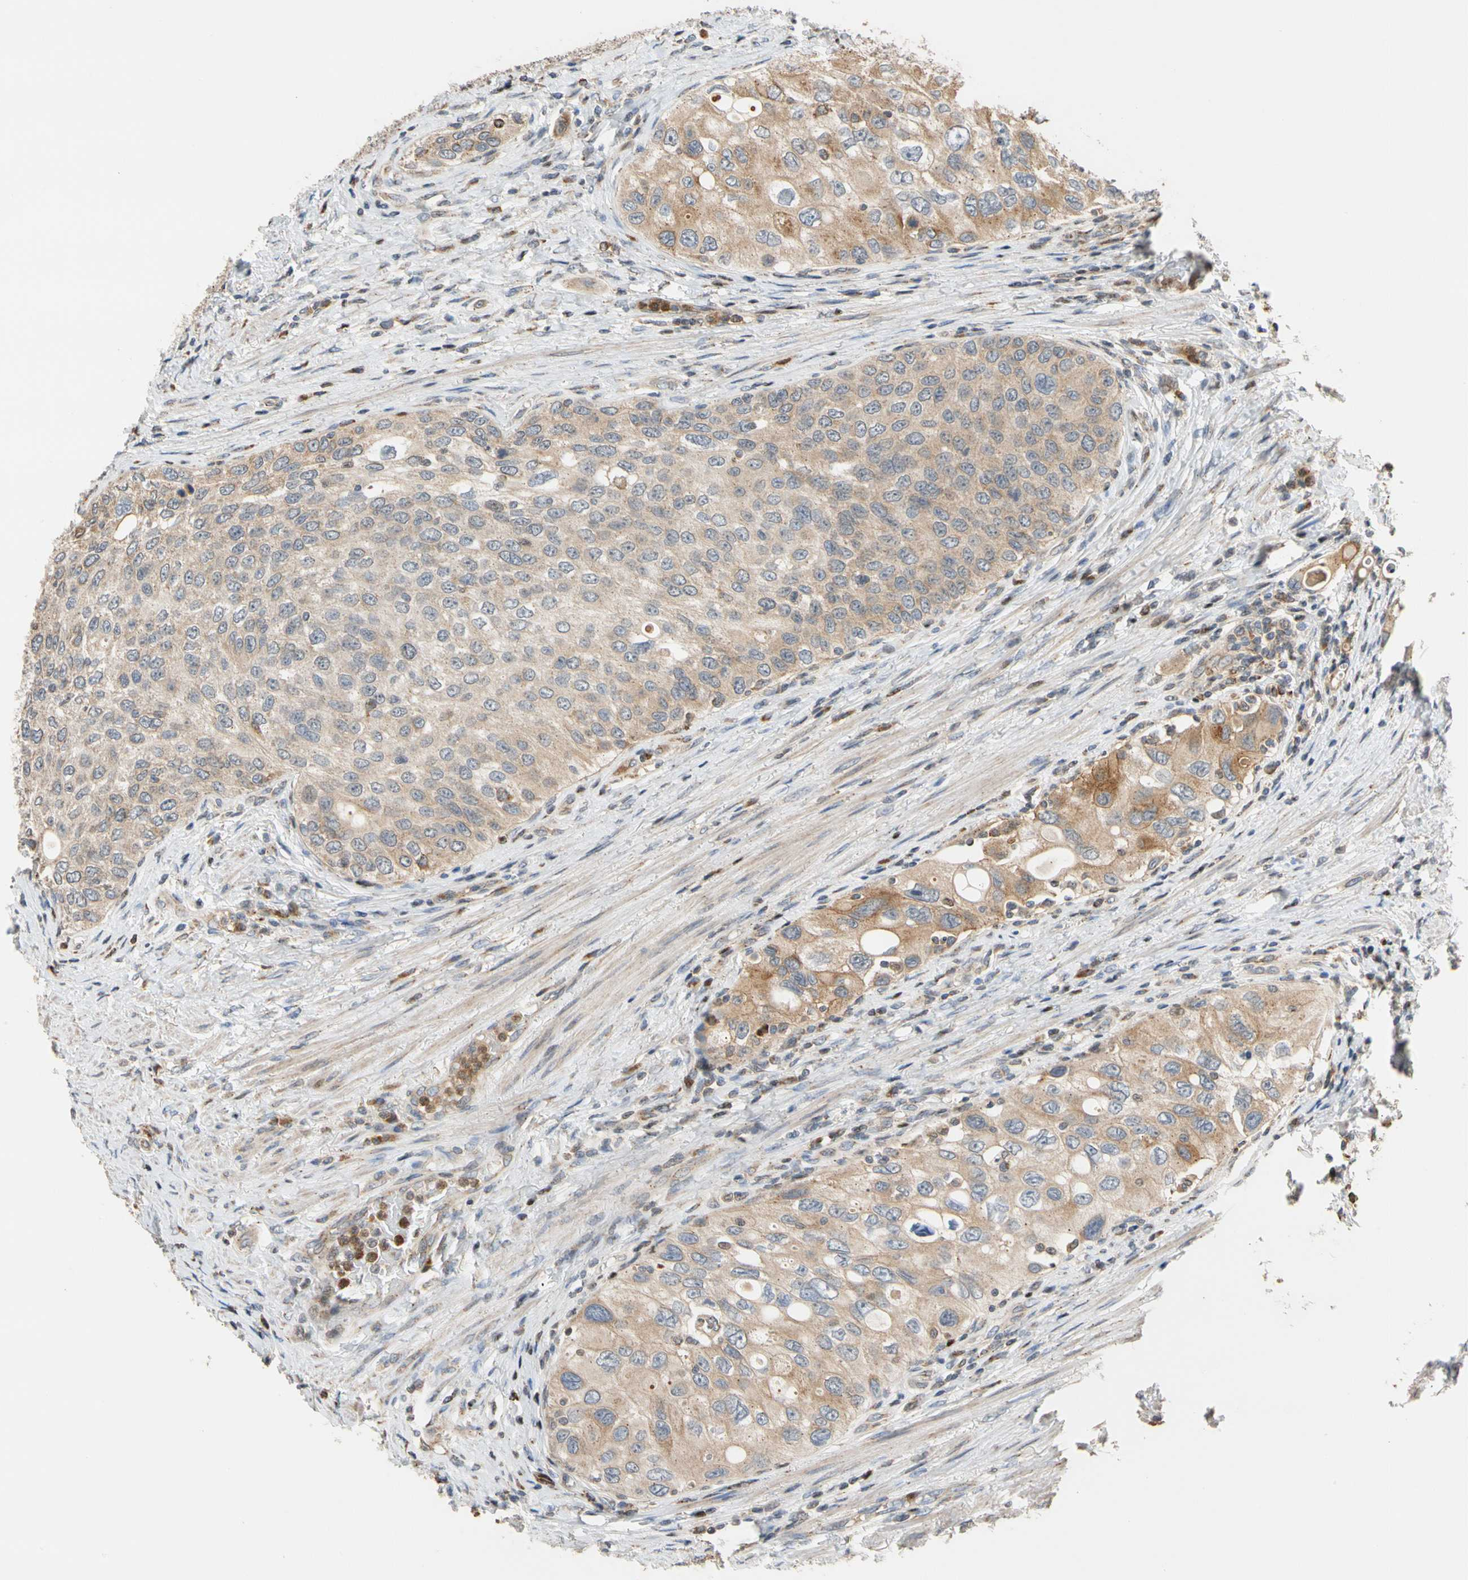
{"staining": {"intensity": "weak", "quantity": ">75%", "location": "cytoplasmic/membranous"}, "tissue": "urothelial cancer", "cell_type": "Tumor cells", "image_type": "cancer", "snomed": [{"axis": "morphology", "description": "Urothelial carcinoma, High grade"}, {"axis": "topography", "description": "Urinary bladder"}], "caption": "High-grade urothelial carcinoma was stained to show a protein in brown. There is low levels of weak cytoplasmic/membranous staining in about >75% of tumor cells. (Brightfield microscopy of DAB IHC at high magnification).", "gene": "IP6K2", "patient": {"sex": "female", "age": 56}}